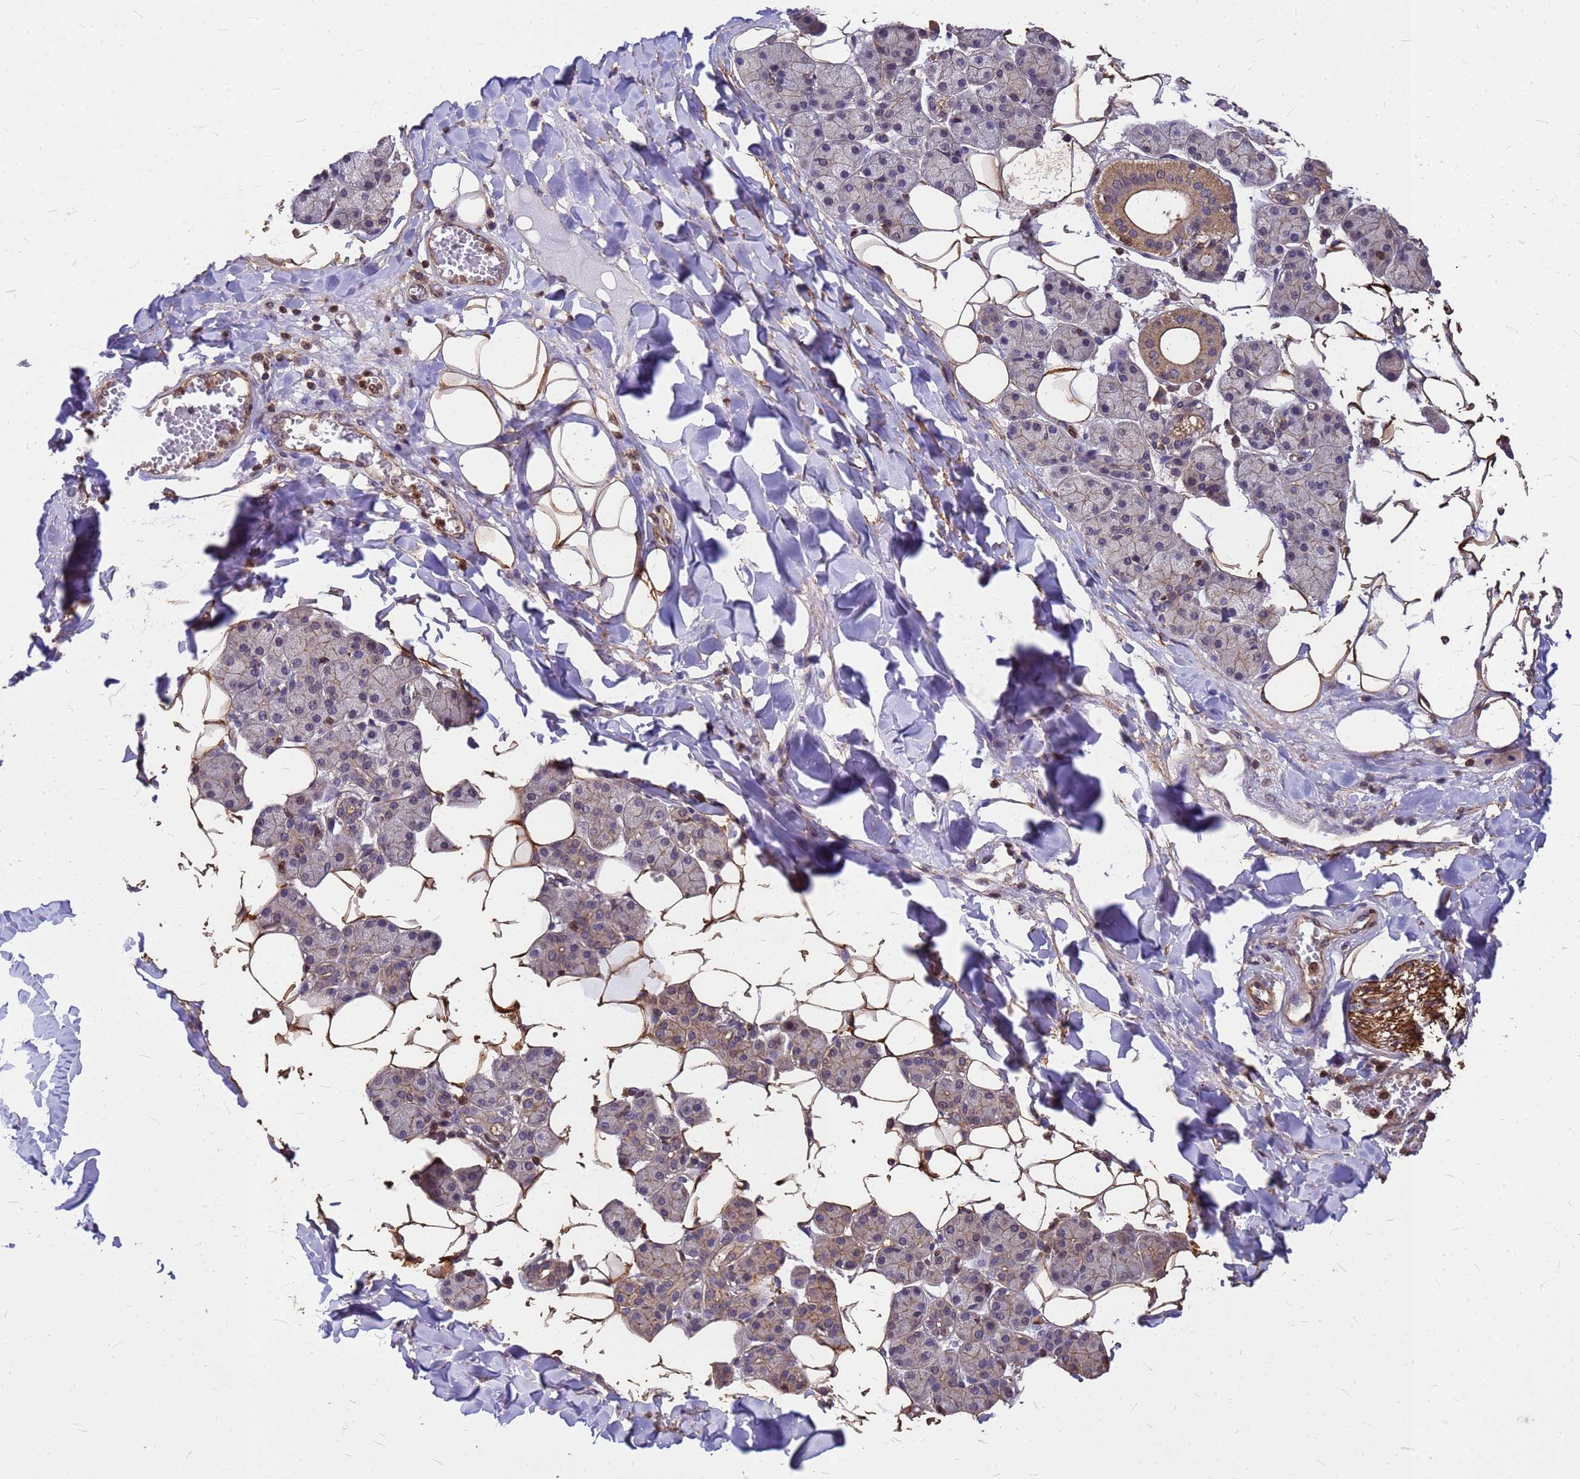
{"staining": {"intensity": "moderate", "quantity": "25%-75%", "location": "cytoplasmic/membranous,nuclear"}, "tissue": "salivary gland", "cell_type": "Glandular cells", "image_type": "normal", "snomed": [{"axis": "morphology", "description": "Normal tissue, NOS"}, {"axis": "topography", "description": "Salivary gland"}], "caption": "A brown stain labels moderate cytoplasmic/membranous,nuclear positivity of a protein in glandular cells of unremarkable human salivary gland.", "gene": "C1orf35", "patient": {"sex": "female", "age": 33}}